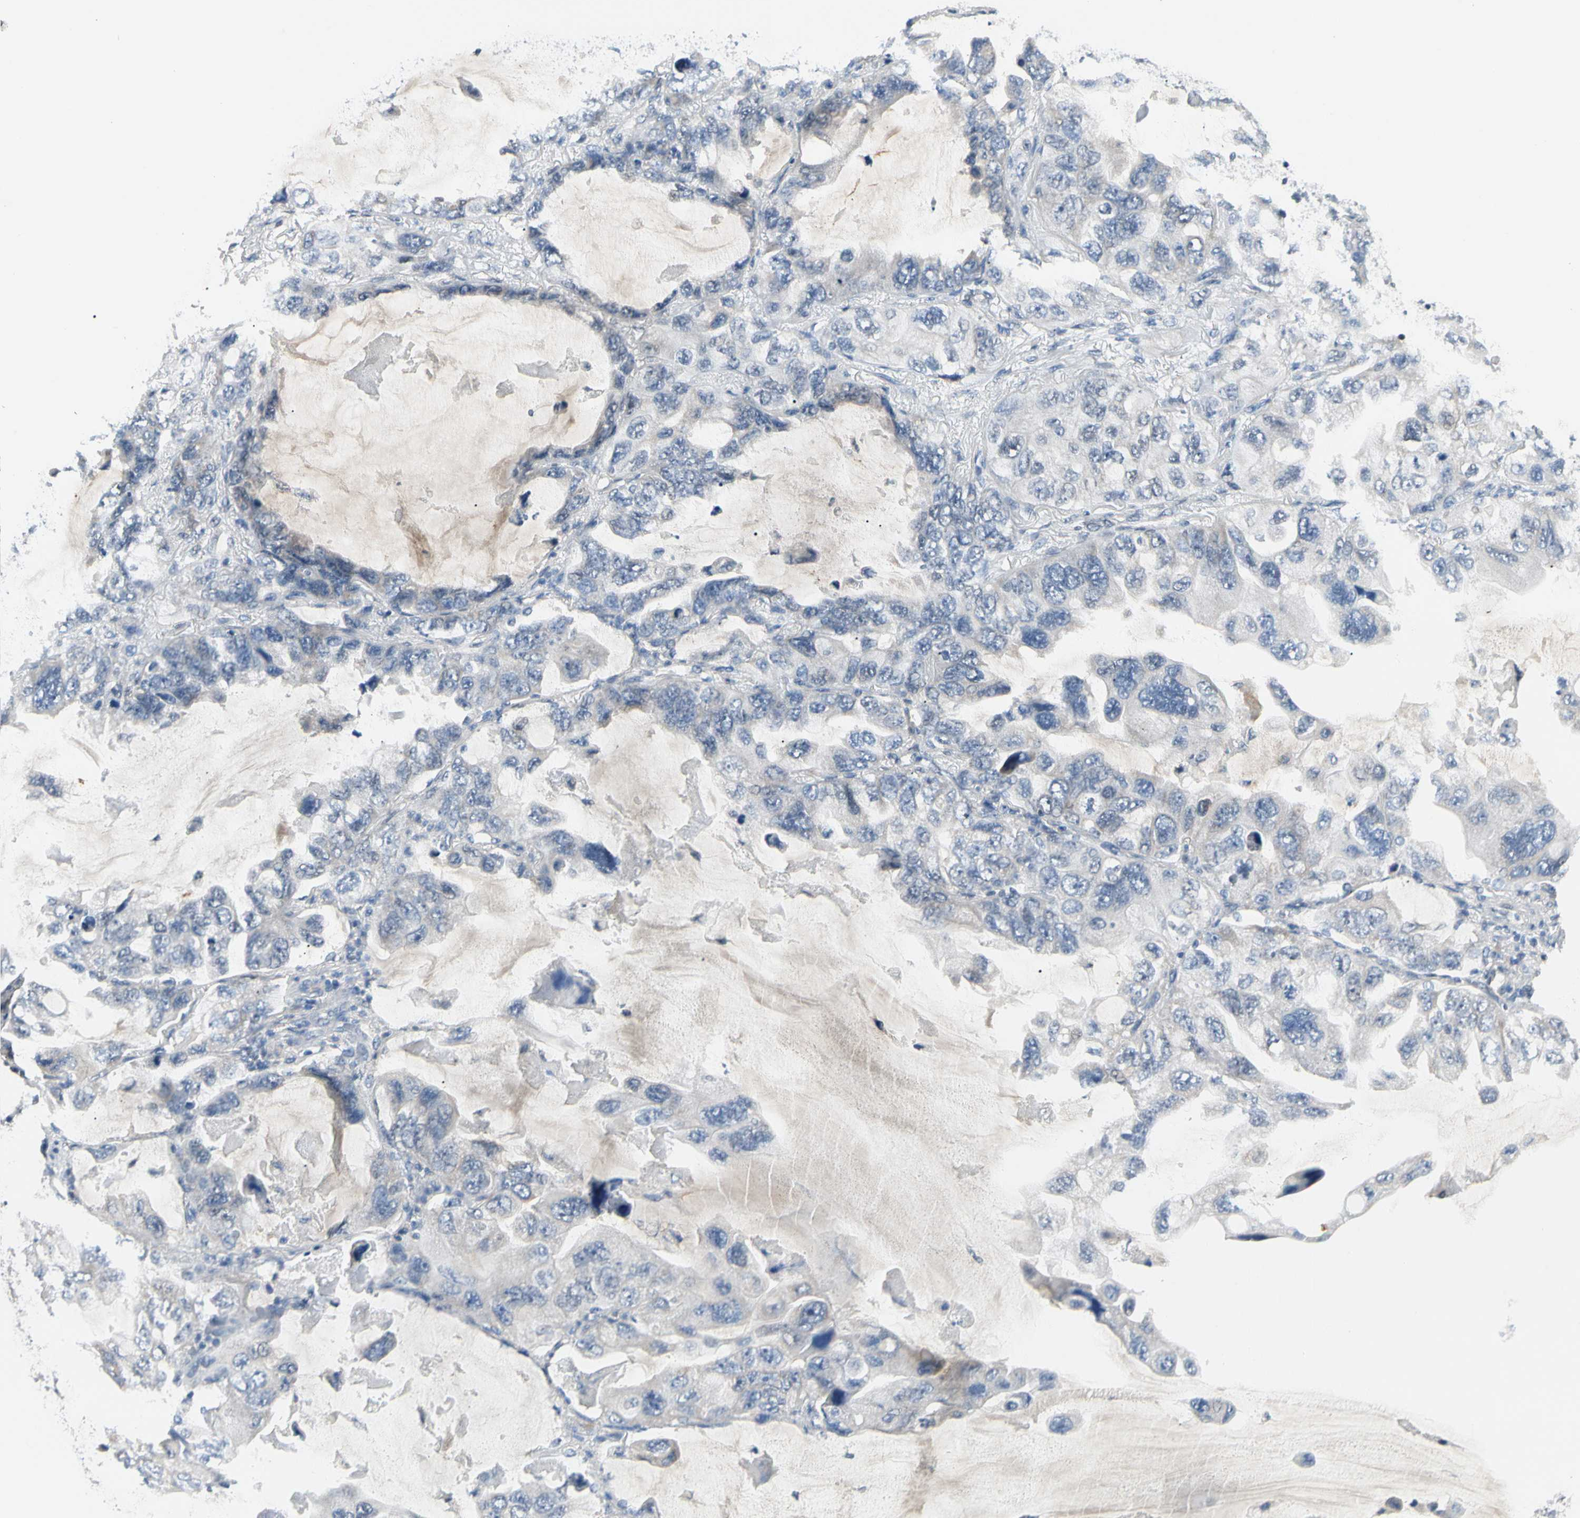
{"staining": {"intensity": "negative", "quantity": "none", "location": "none"}, "tissue": "lung cancer", "cell_type": "Tumor cells", "image_type": "cancer", "snomed": [{"axis": "morphology", "description": "Squamous cell carcinoma, NOS"}, {"axis": "topography", "description": "Lung"}], "caption": "This histopathology image is of lung squamous cell carcinoma stained with IHC to label a protein in brown with the nuclei are counter-stained blue. There is no staining in tumor cells.", "gene": "GREM1", "patient": {"sex": "female", "age": 73}}